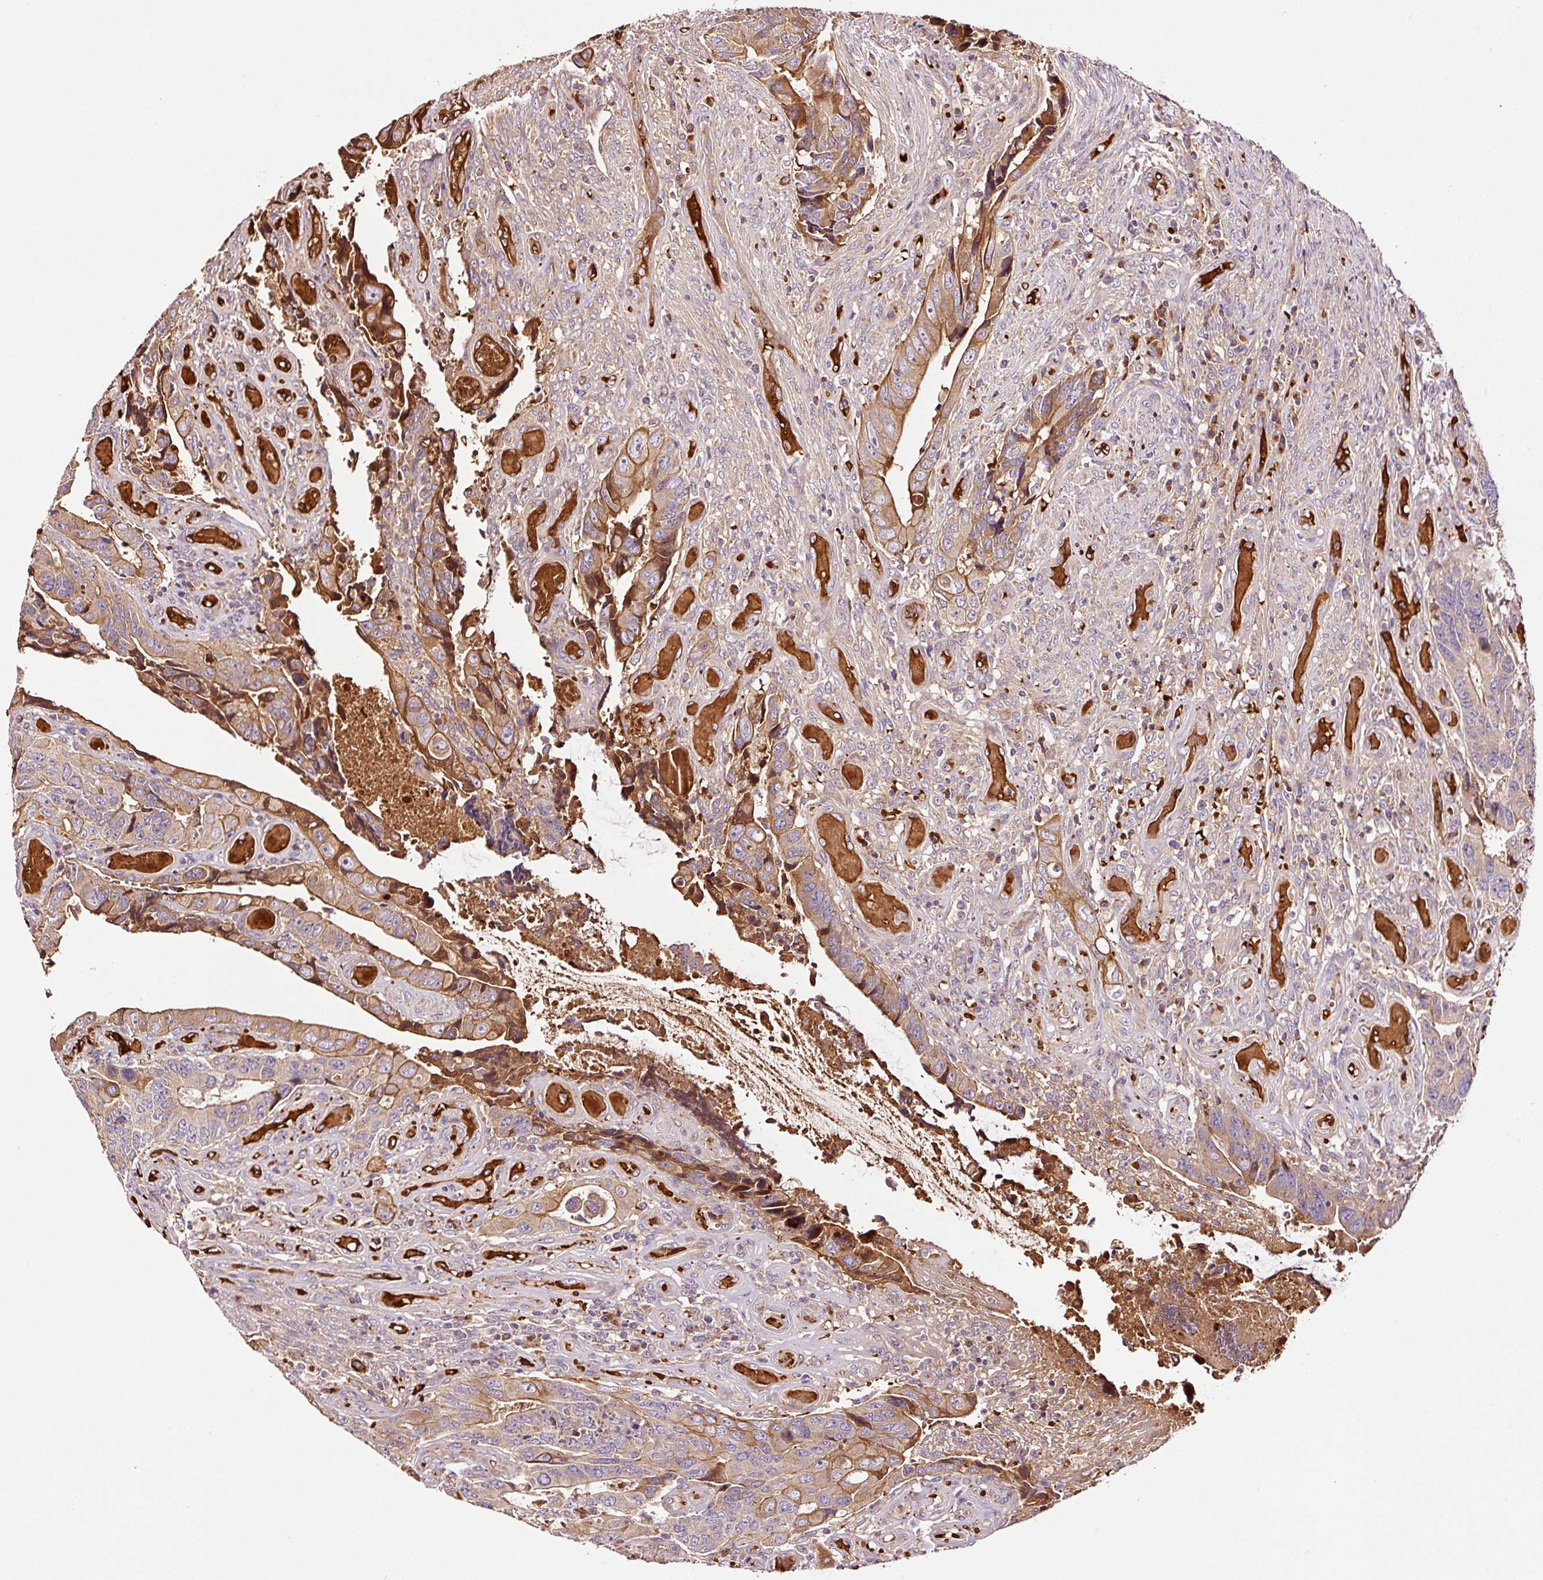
{"staining": {"intensity": "moderate", "quantity": "25%-75%", "location": "cytoplasmic/membranous"}, "tissue": "colorectal cancer", "cell_type": "Tumor cells", "image_type": "cancer", "snomed": [{"axis": "morphology", "description": "Adenocarcinoma, NOS"}, {"axis": "topography", "description": "Colon"}], "caption": "Protein expression analysis of human adenocarcinoma (colorectal) reveals moderate cytoplasmic/membranous positivity in about 25%-75% of tumor cells.", "gene": "PGLYRP2", "patient": {"sex": "male", "age": 87}}